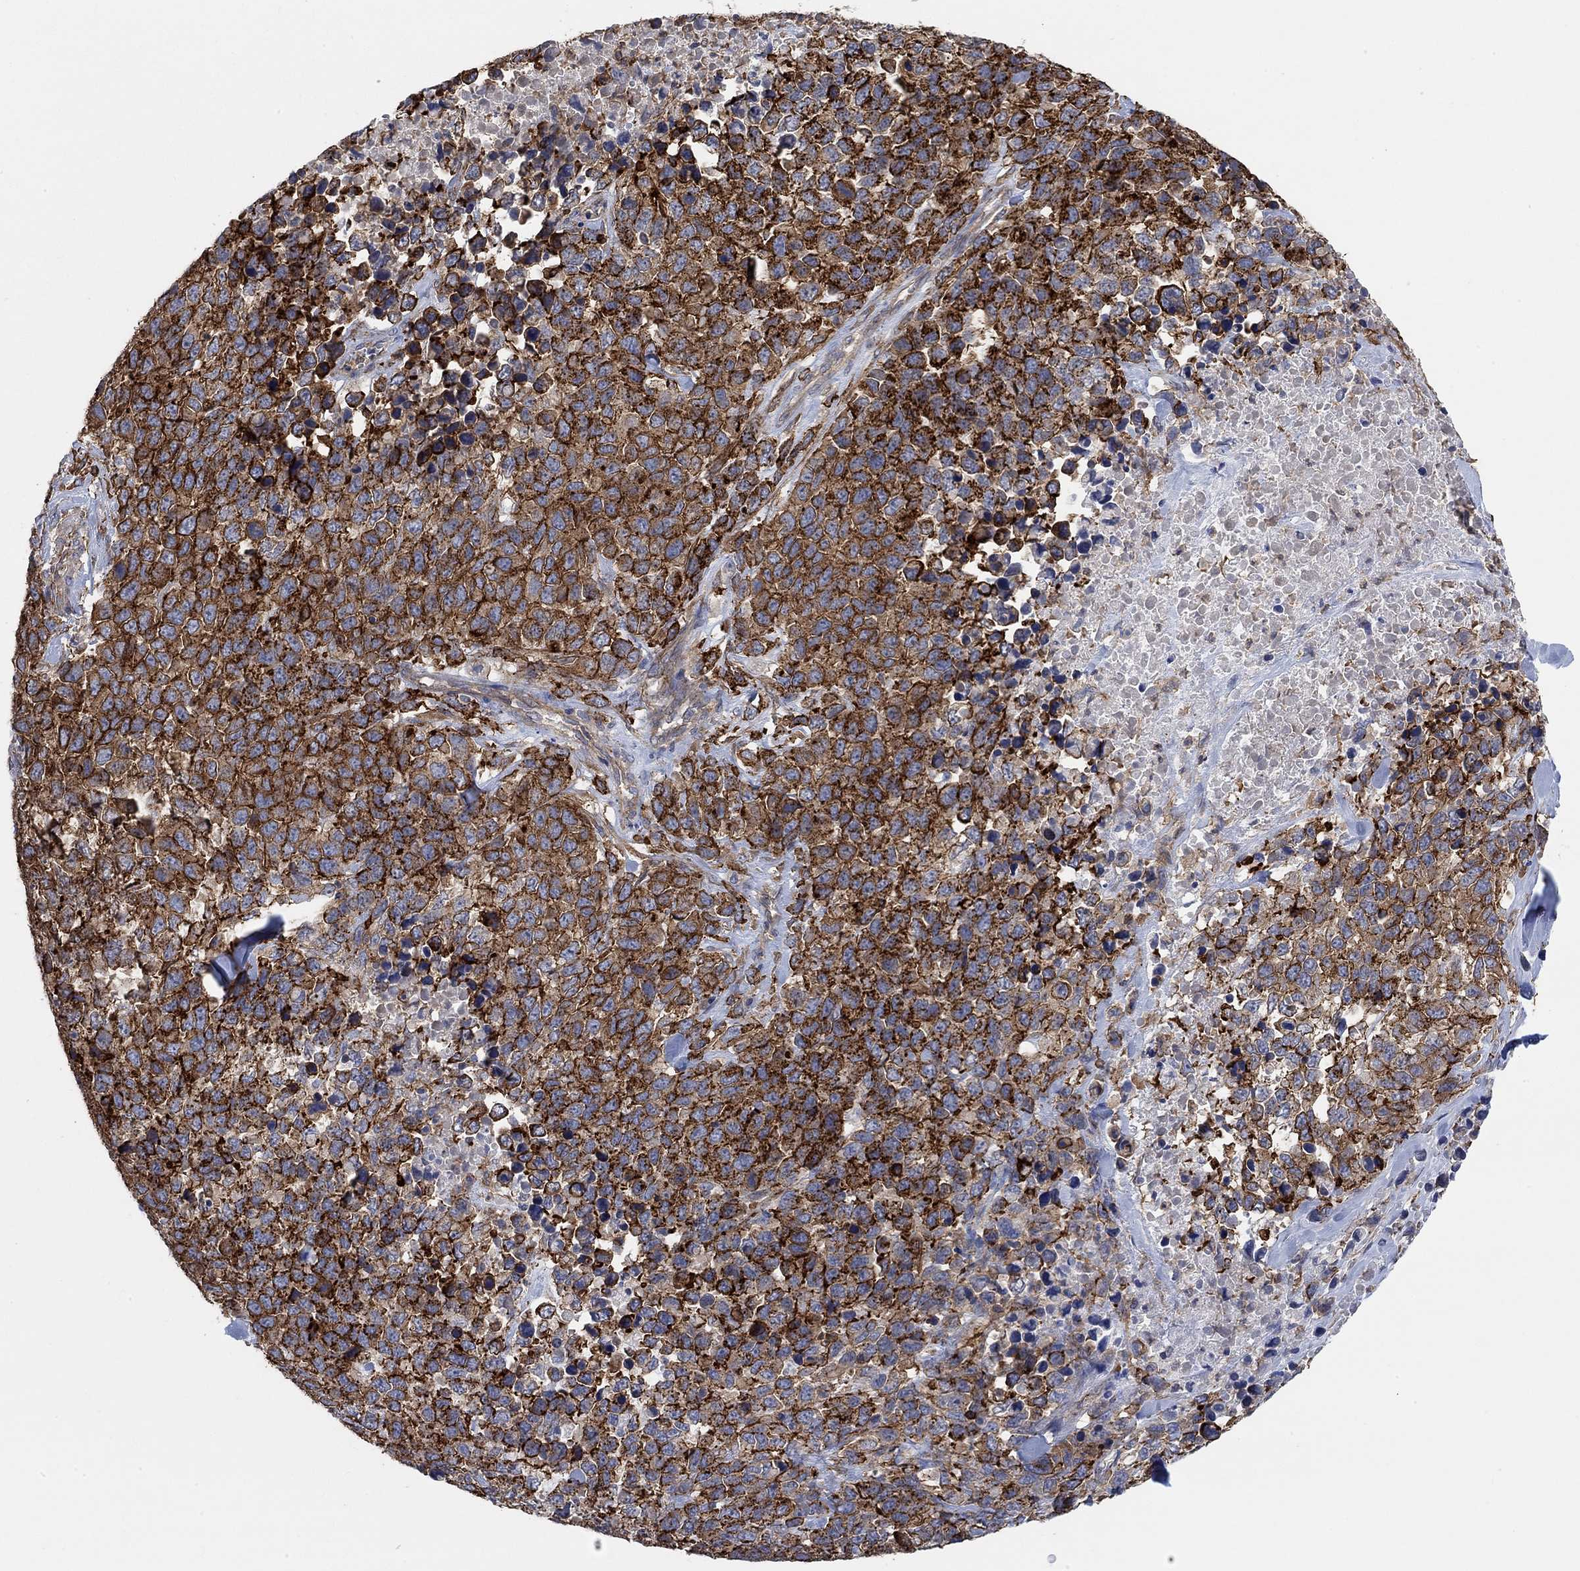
{"staining": {"intensity": "strong", "quantity": ">75%", "location": "cytoplasmic/membranous"}, "tissue": "melanoma", "cell_type": "Tumor cells", "image_type": "cancer", "snomed": [{"axis": "morphology", "description": "Malignant melanoma, Metastatic site"}, {"axis": "topography", "description": "Skin"}], "caption": "Malignant melanoma (metastatic site) was stained to show a protein in brown. There is high levels of strong cytoplasmic/membranous positivity in about >75% of tumor cells.", "gene": "SYT16", "patient": {"sex": "male", "age": 84}}